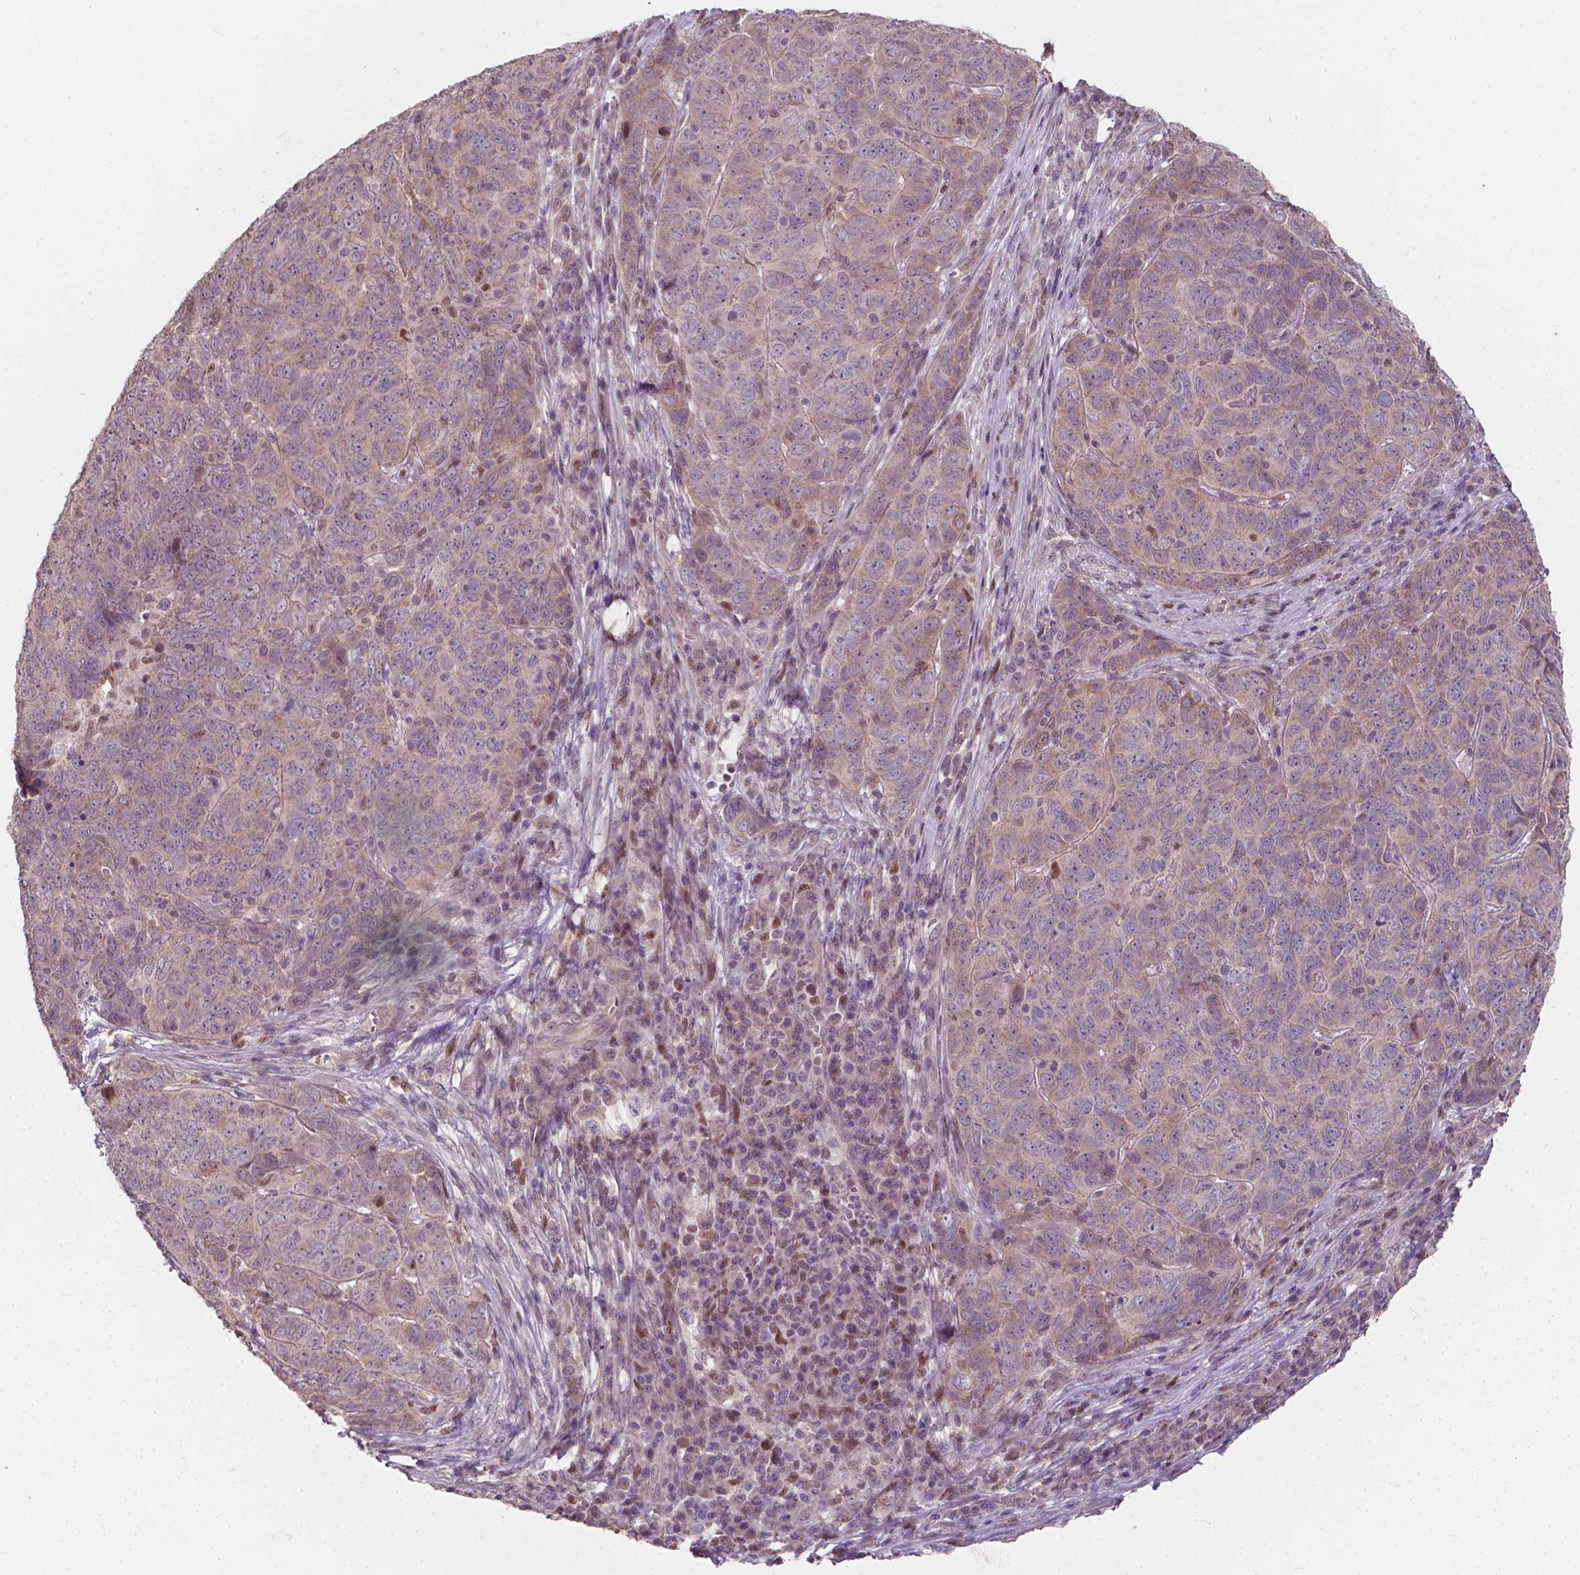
{"staining": {"intensity": "weak", "quantity": "<25%", "location": "cytoplasmic/membranous"}, "tissue": "skin cancer", "cell_type": "Tumor cells", "image_type": "cancer", "snomed": [{"axis": "morphology", "description": "Squamous cell carcinoma, NOS"}, {"axis": "topography", "description": "Skin"}, {"axis": "topography", "description": "Anal"}], "caption": "Skin cancer was stained to show a protein in brown. There is no significant positivity in tumor cells.", "gene": "DUSP16", "patient": {"sex": "female", "age": 51}}